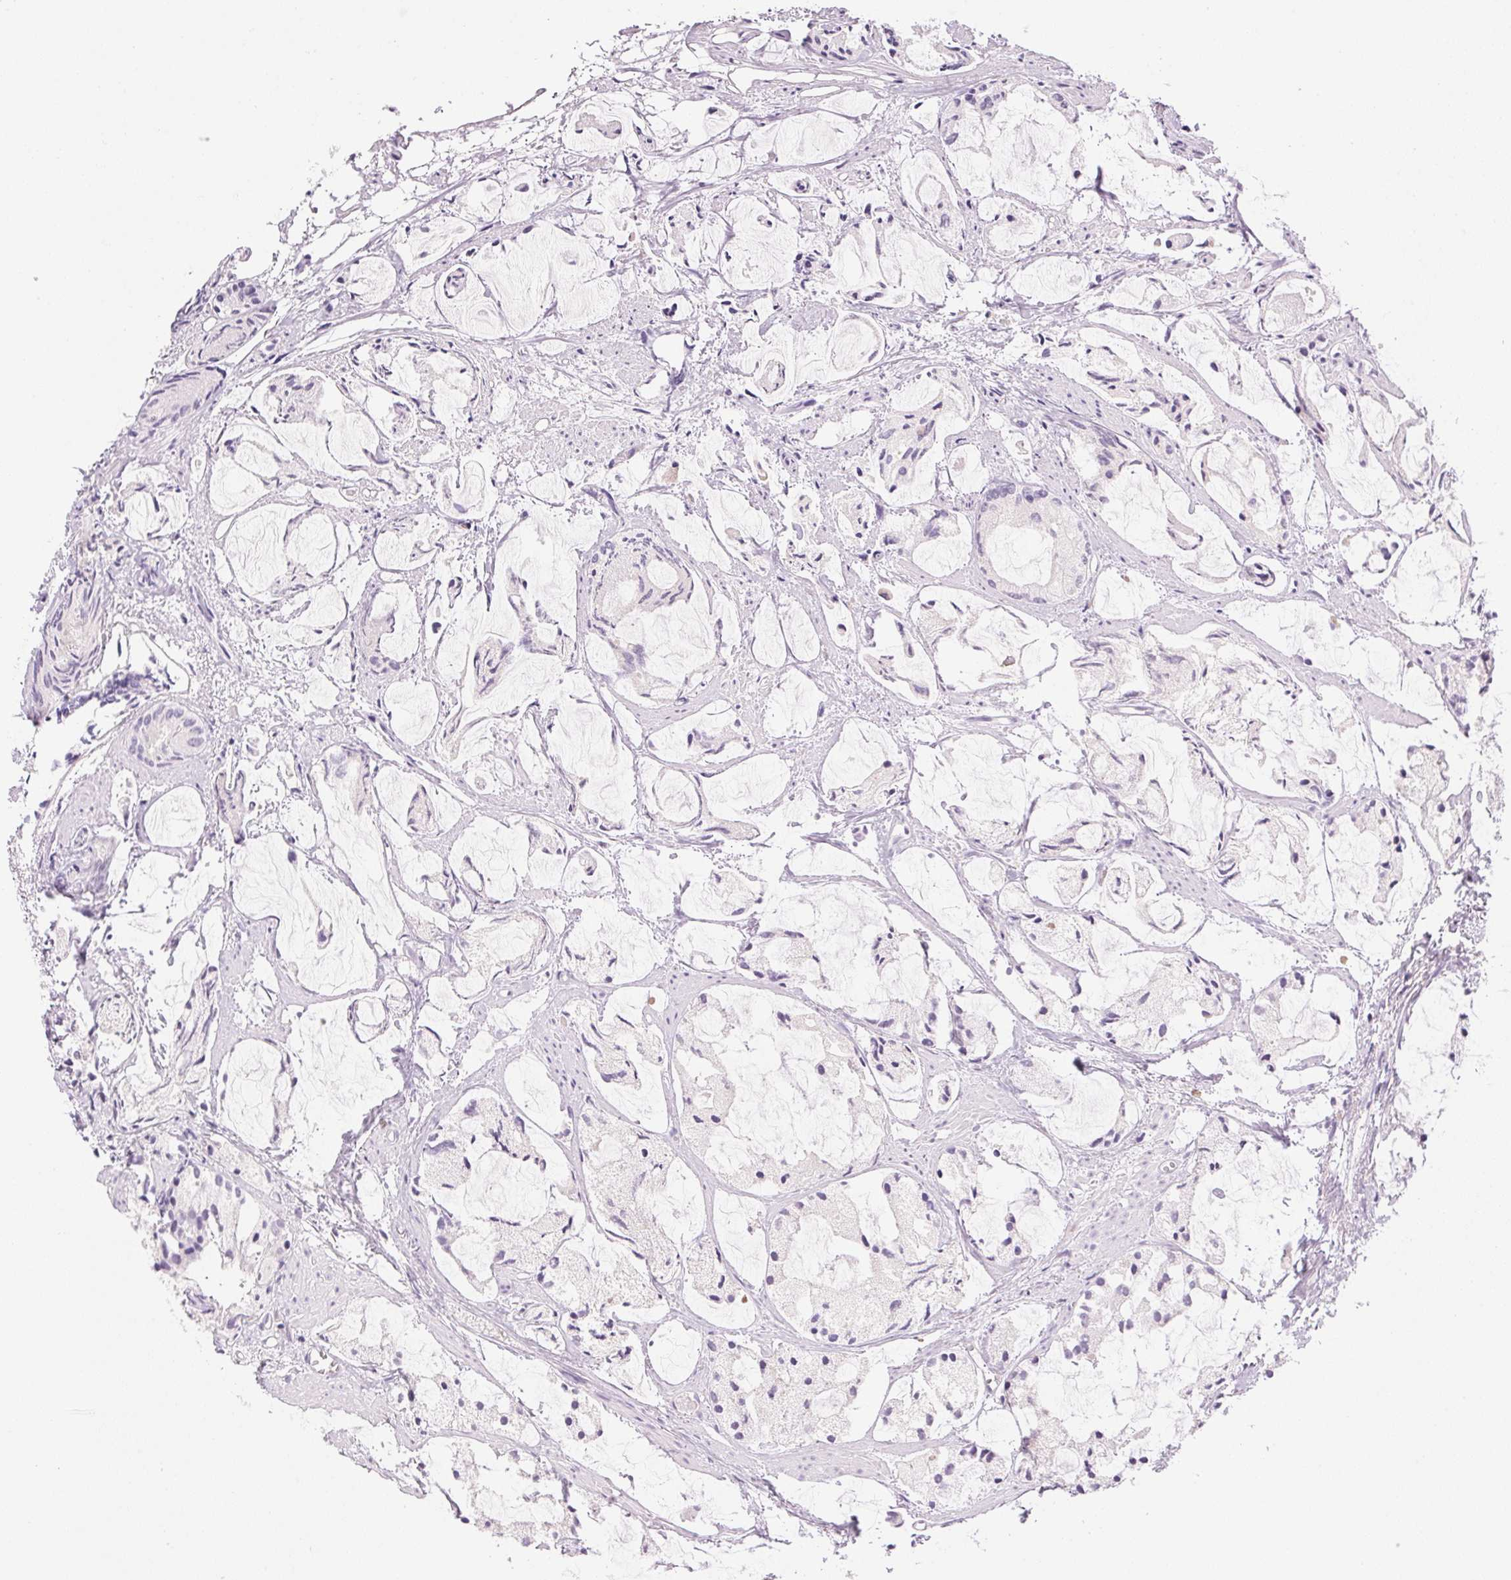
{"staining": {"intensity": "negative", "quantity": "none", "location": "none"}, "tissue": "prostate cancer", "cell_type": "Tumor cells", "image_type": "cancer", "snomed": [{"axis": "morphology", "description": "Adenocarcinoma, High grade"}, {"axis": "topography", "description": "Prostate"}], "caption": "Tumor cells are negative for protein expression in human prostate adenocarcinoma (high-grade).", "gene": "HSD17B2", "patient": {"sex": "male", "age": 85}}